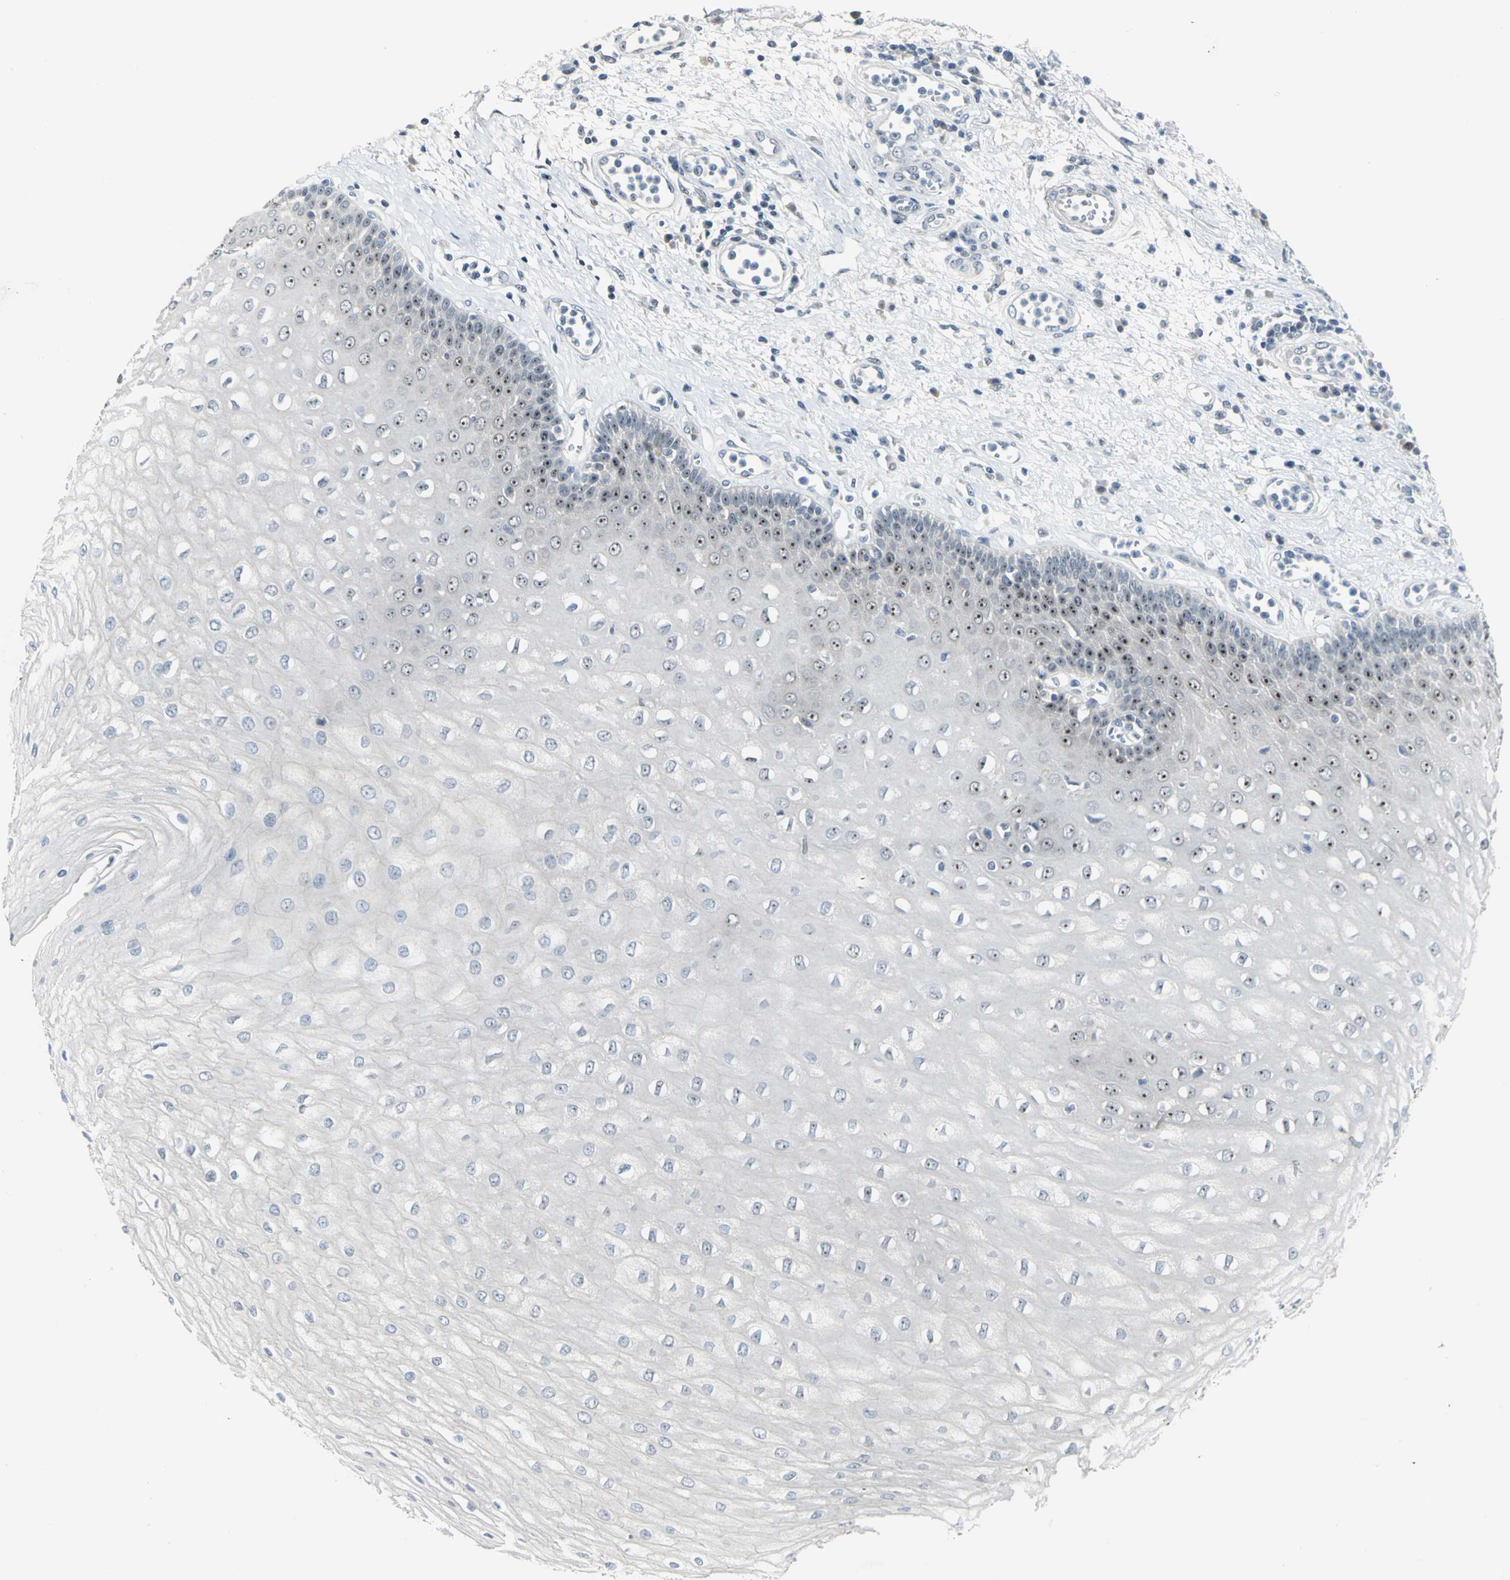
{"staining": {"intensity": "strong", "quantity": "25%-75%", "location": "nuclear"}, "tissue": "esophagus", "cell_type": "Squamous epithelial cells", "image_type": "normal", "snomed": [{"axis": "morphology", "description": "Normal tissue, NOS"}, {"axis": "morphology", "description": "Squamous cell carcinoma, NOS"}, {"axis": "topography", "description": "Esophagus"}], "caption": "Immunohistochemical staining of normal esophagus reveals high levels of strong nuclear positivity in approximately 25%-75% of squamous epithelial cells.", "gene": "MYBBP1A", "patient": {"sex": "male", "age": 65}}